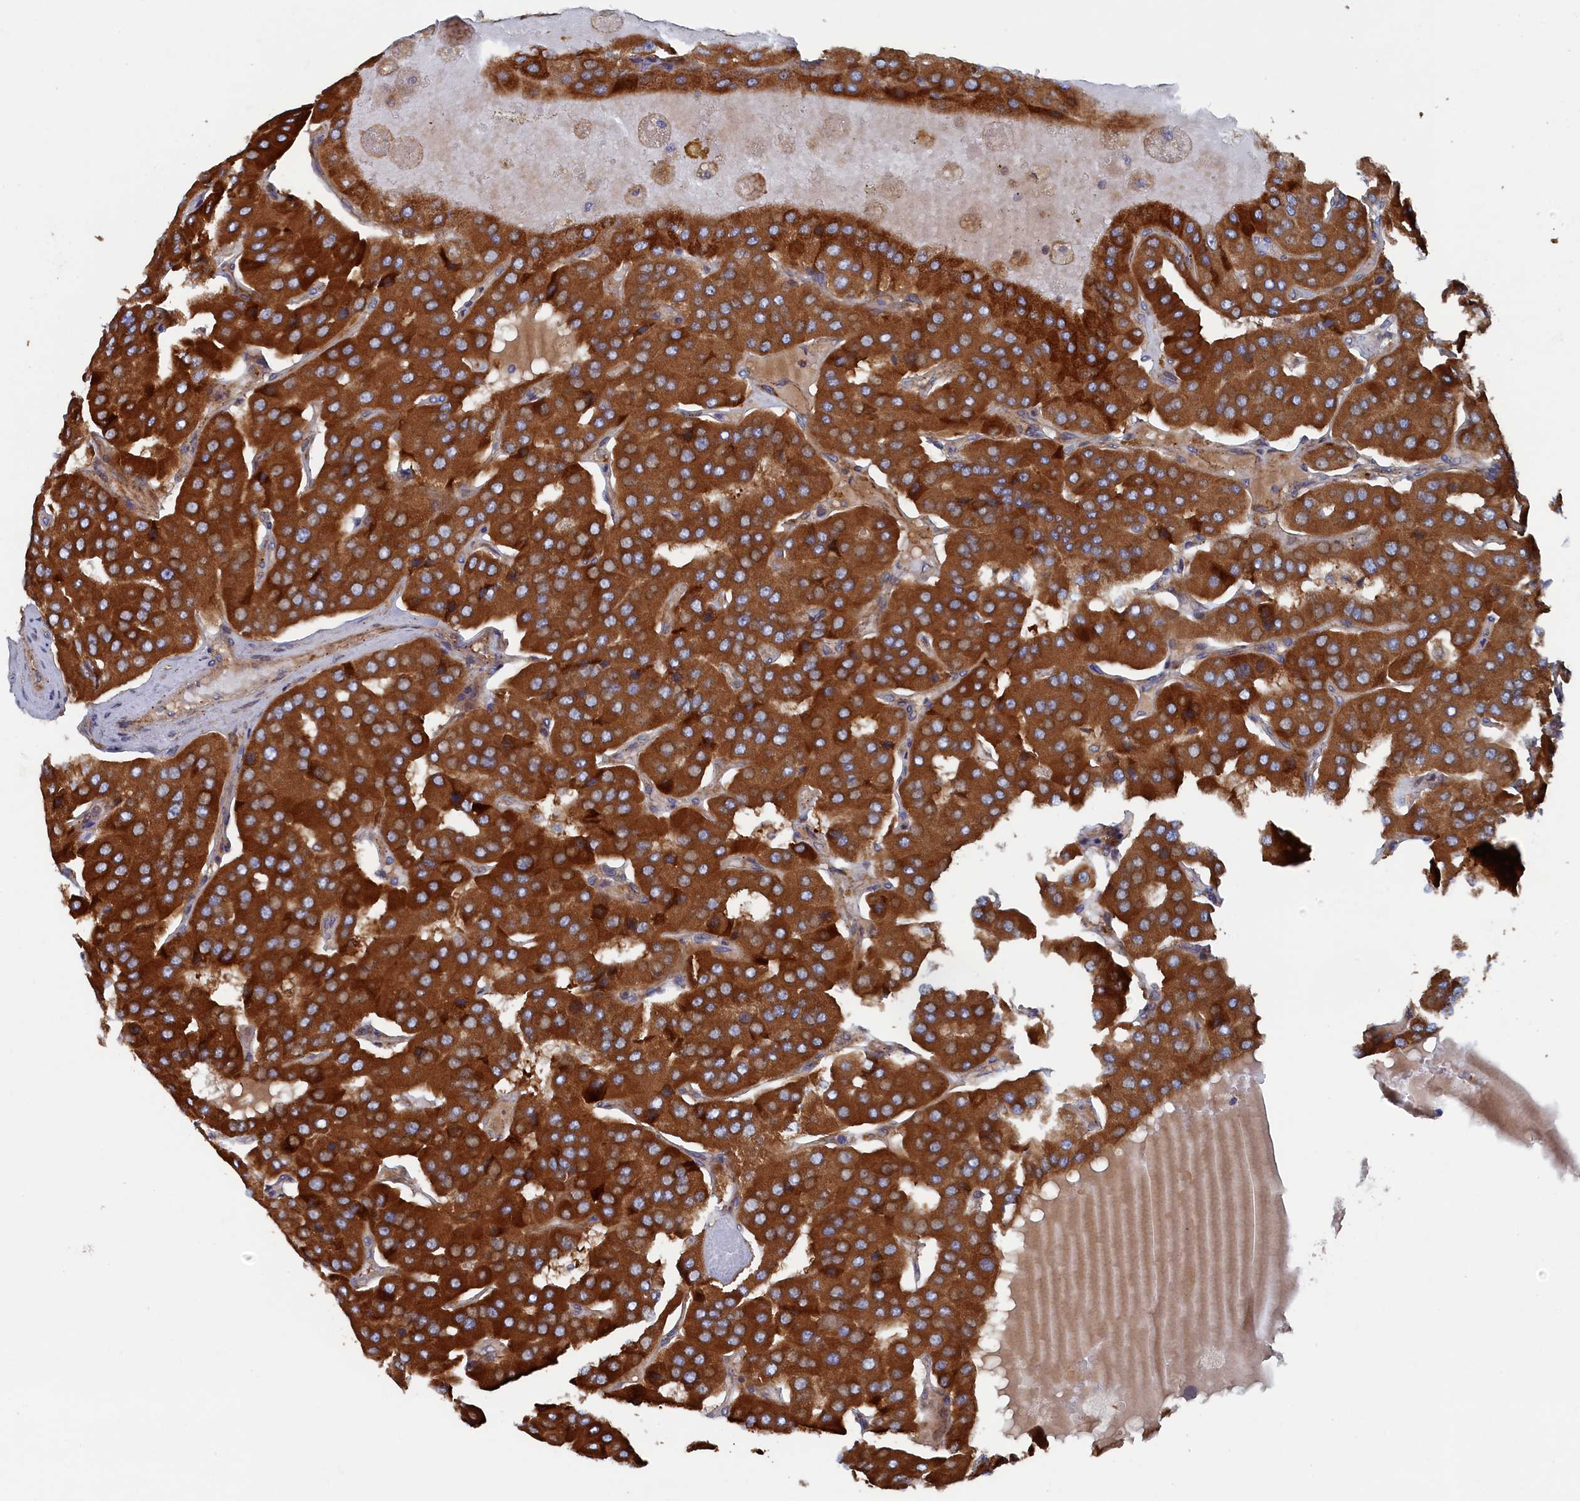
{"staining": {"intensity": "strong", "quantity": ">75%", "location": "cytoplasmic/membranous"}, "tissue": "parathyroid gland", "cell_type": "Glandular cells", "image_type": "normal", "snomed": [{"axis": "morphology", "description": "Normal tissue, NOS"}, {"axis": "morphology", "description": "Adenoma, NOS"}, {"axis": "topography", "description": "Parathyroid gland"}], "caption": "A brown stain labels strong cytoplasmic/membranous expression of a protein in glandular cells of normal parathyroid gland. (Stains: DAB in brown, nuclei in blue, Microscopy: brightfield microscopy at high magnification).", "gene": "TMEM196", "patient": {"sex": "female", "age": 86}}